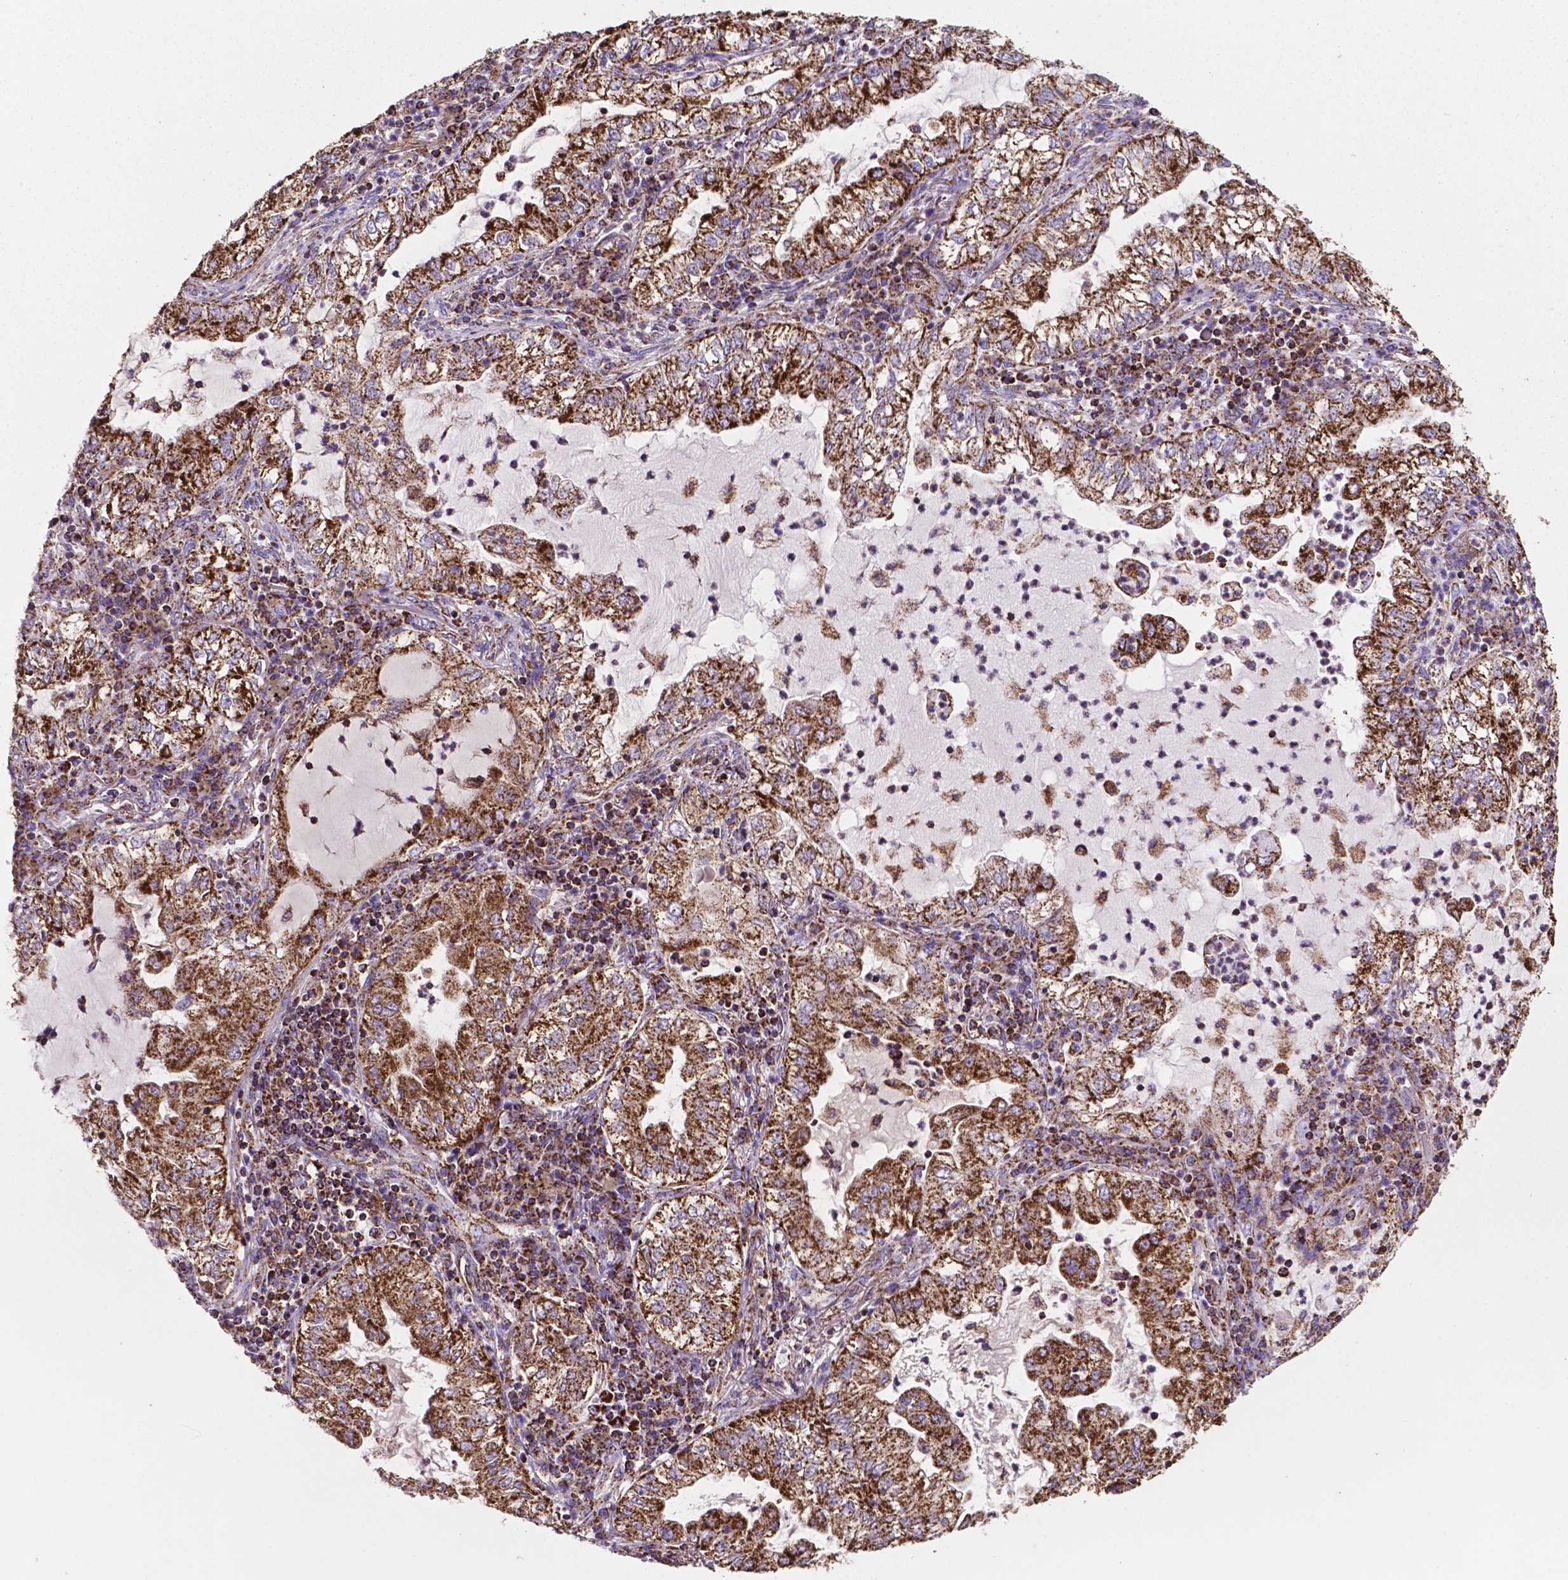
{"staining": {"intensity": "strong", "quantity": ">75%", "location": "cytoplasmic/membranous"}, "tissue": "lung cancer", "cell_type": "Tumor cells", "image_type": "cancer", "snomed": [{"axis": "morphology", "description": "Adenocarcinoma, NOS"}, {"axis": "topography", "description": "Lung"}], "caption": "Immunohistochemistry photomicrograph of neoplastic tissue: lung adenocarcinoma stained using immunohistochemistry (IHC) demonstrates high levels of strong protein expression localized specifically in the cytoplasmic/membranous of tumor cells, appearing as a cytoplasmic/membranous brown color.", "gene": "HSPD1", "patient": {"sex": "female", "age": 73}}